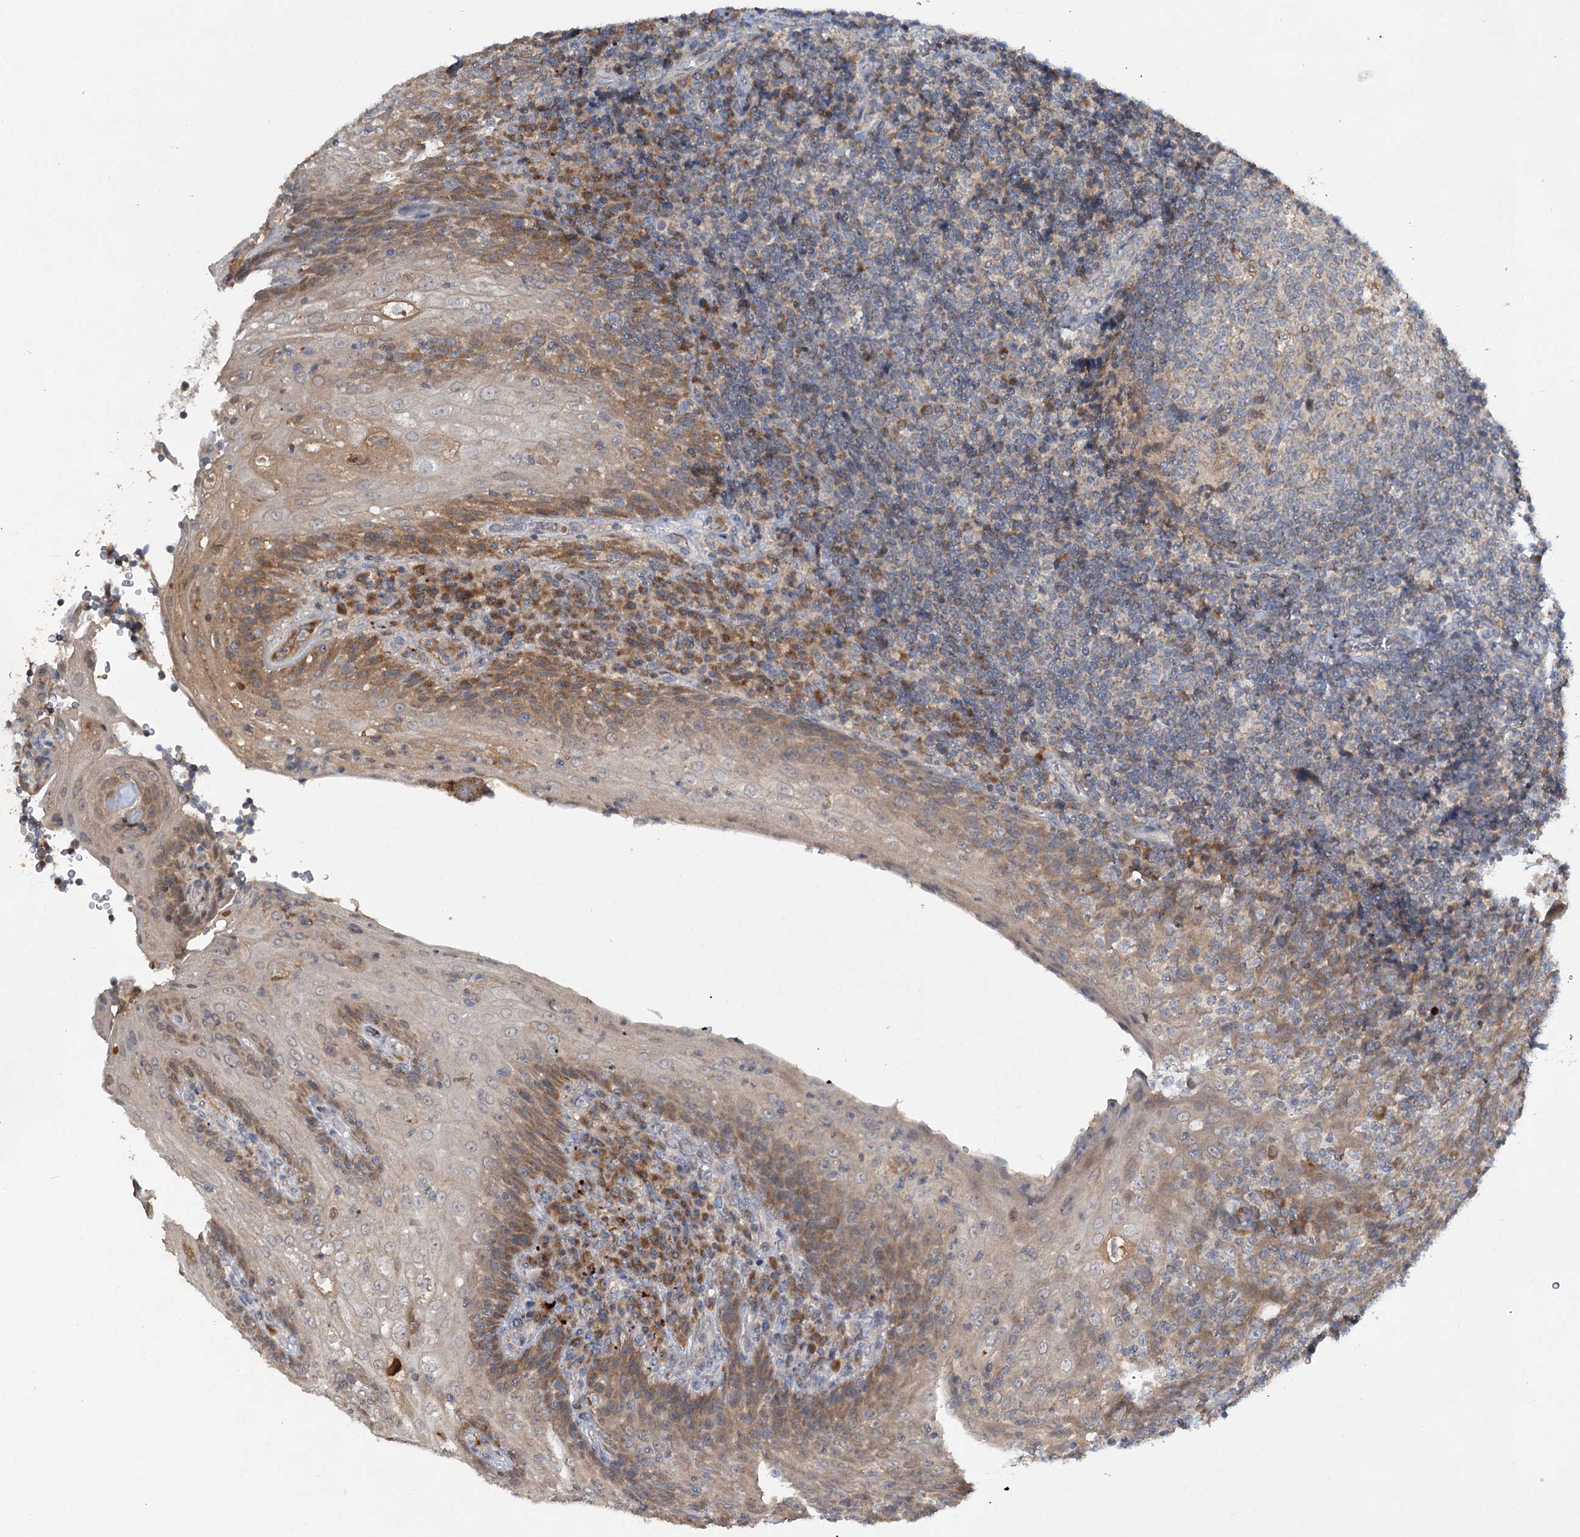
{"staining": {"intensity": "moderate", "quantity": "<25%", "location": "cytoplasmic/membranous"}, "tissue": "tonsil", "cell_type": "Germinal center cells", "image_type": "normal", "snomed": [{"axis": "morphology", "description": "Normal tissue, NOS"}, {"axis": "topography", "description": "Tonsil"}], "caption": "Germinal center cells reveal moderate cytoplasmic/membranous expression in about <25% of cells in unremarkable tonsil.", "gene": "PYROXD2", "patient": {"sex": "male", "age": 37}}